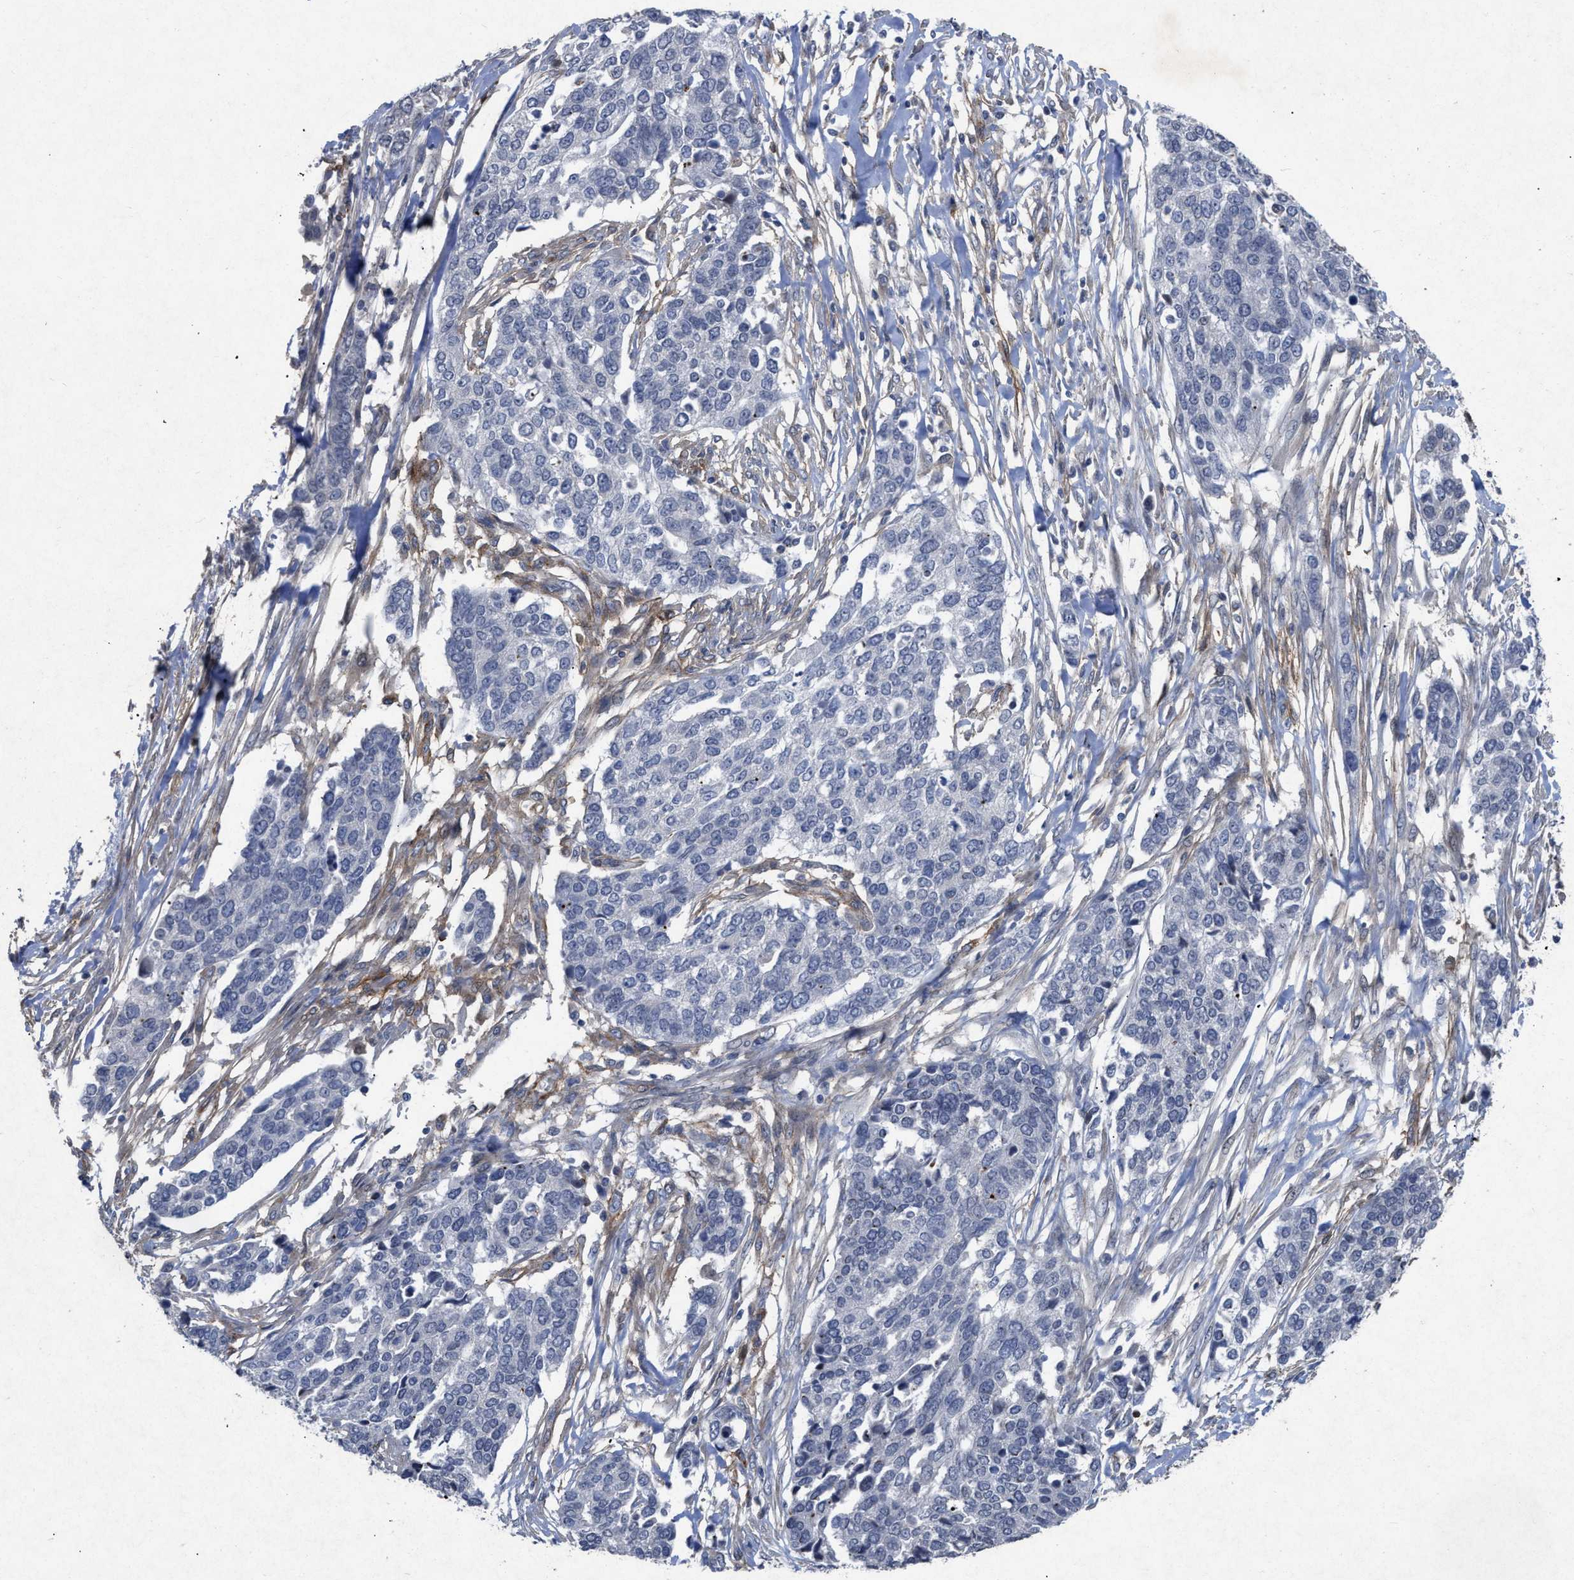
{"staining": {"intensity": "negative", "quantity": "none", "location": "none"}, "tissue": "ovarian cancer", "cell_type": "Tumor cells", "image_type": "cancer", "snomed": [{"axis": "morphology", "description": "Cystadenocarcinoma, serous, NOS"}, {"axis": "topography", "description": "Ovary"}], "caption": "High power microscopy photomicrograph of an IHC micrograph of ovarian cancer (serous cystadenocarcinoma), revealing no significant staining in tumor cells. (Immunohistochemistry (ihc), brightfield microscopy, high magnification).", "gene": "PDGFRA", "patient": {"sex": "female", "age": 44}}